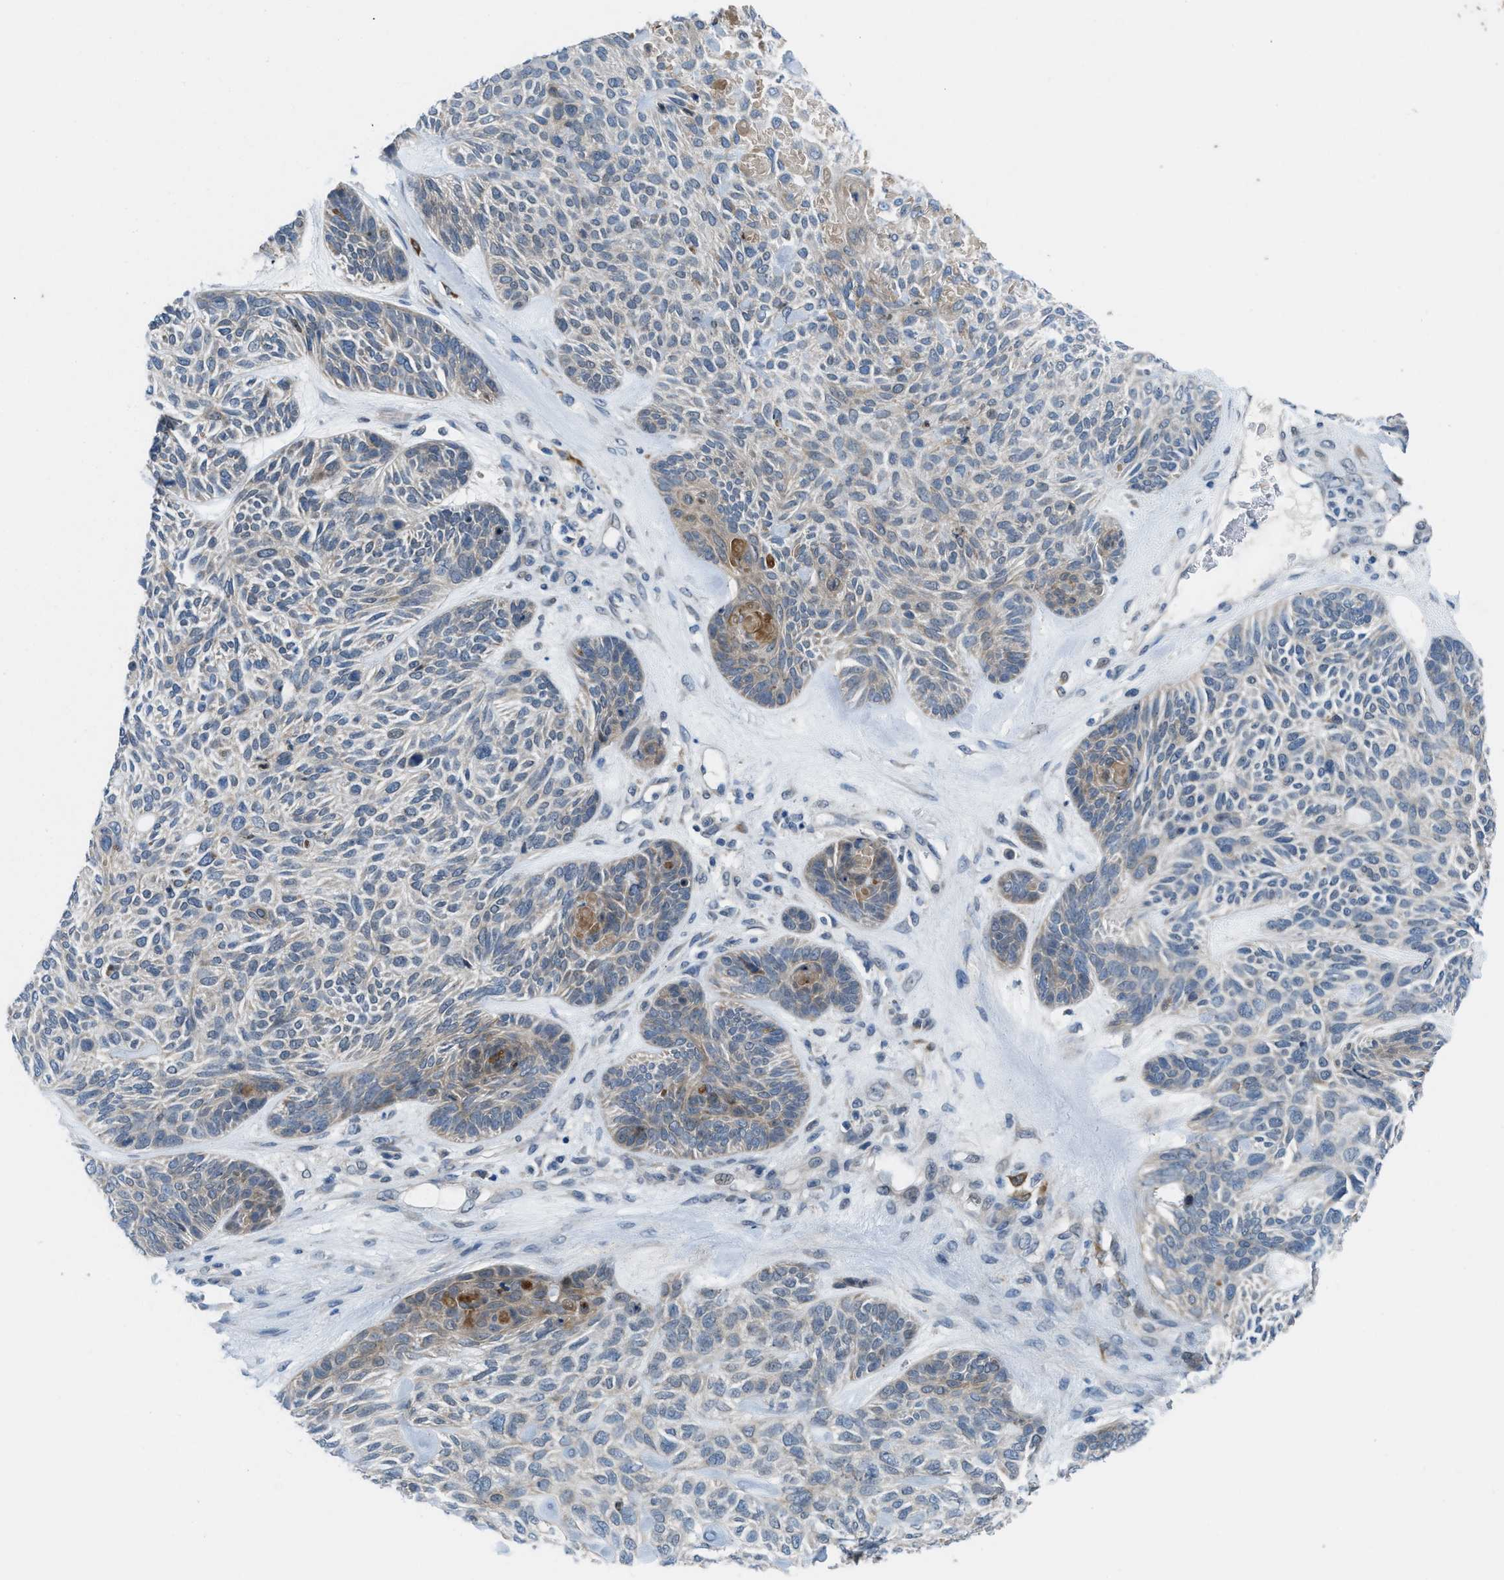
{"staining": {"intensity": "weak", "quantity": "<25%", "location": "cytoplasmic/membranous"}, "tissue": "skin cancer", "cell_type": "Tumor cells", "image_type": "cancer", "snomed": [{"axis": "morphology", "description": "Basal cell carcinoma"}, {"axis": "topography", "description": "Skin"}], "caption": "This is an IHC image of human skin cancer. There is no expression in tumor cells.", "gene": "BAZ2B", "patient": {"sex": "male", "age": 55}}